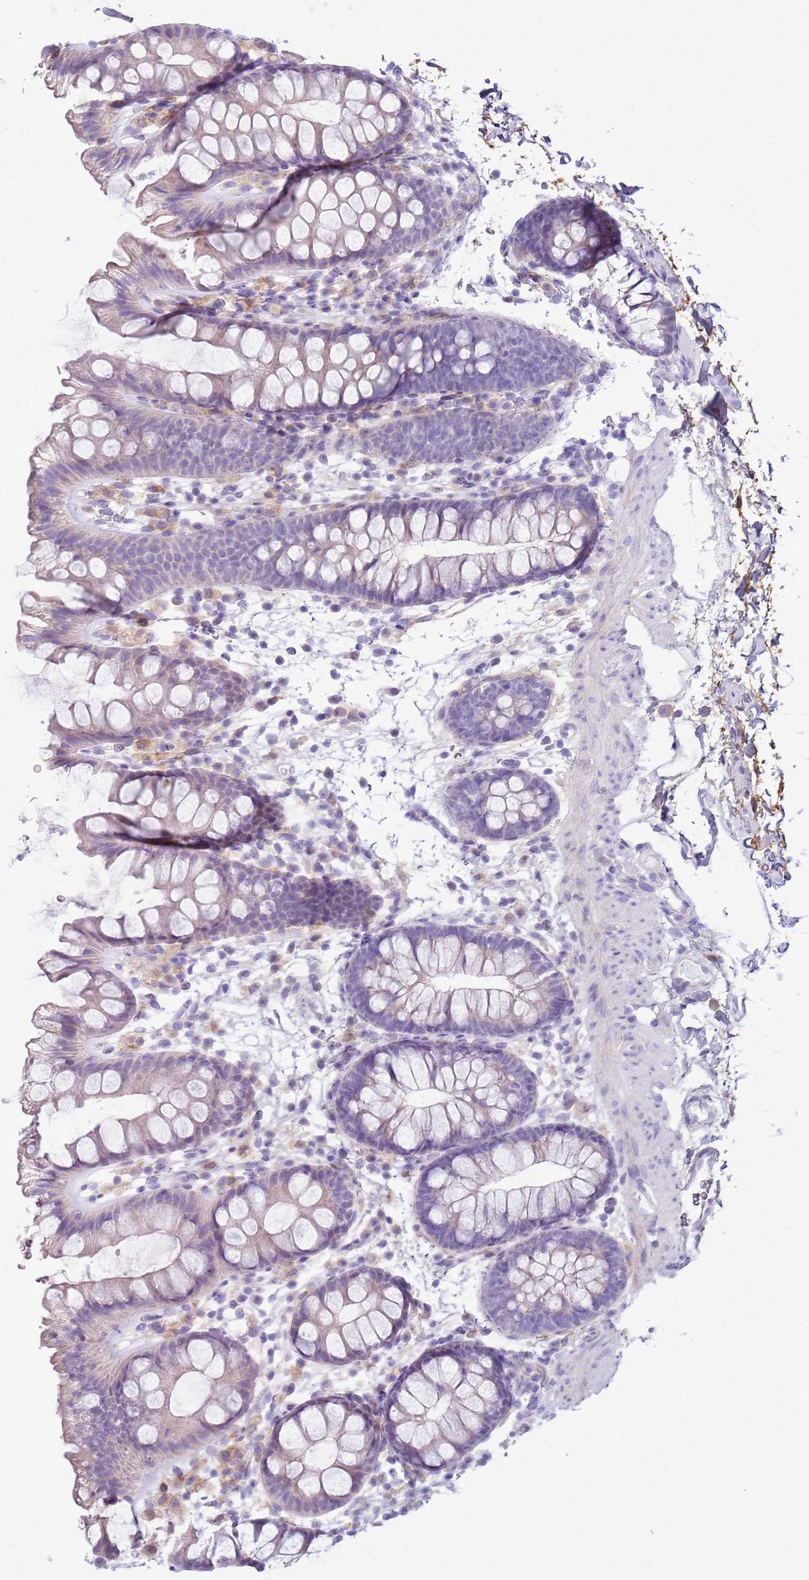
{"staining": {"intensity": "negative", "quantity": "none", "location": "none"}, "tissue": "colon", "cell_type": "Endothelial cells", "image_type": "normal", "snomed": [{"axis": "morphology", "description": "Normal tissue, NOS"}, {"axis": "topography", "description": "Colon"}], "caption": "The immunohistochemistry histopathology image has no significant staining in endothelial cells of colon.", "gene": "OAF", "patient": {"sex": "female", "age": 62}}